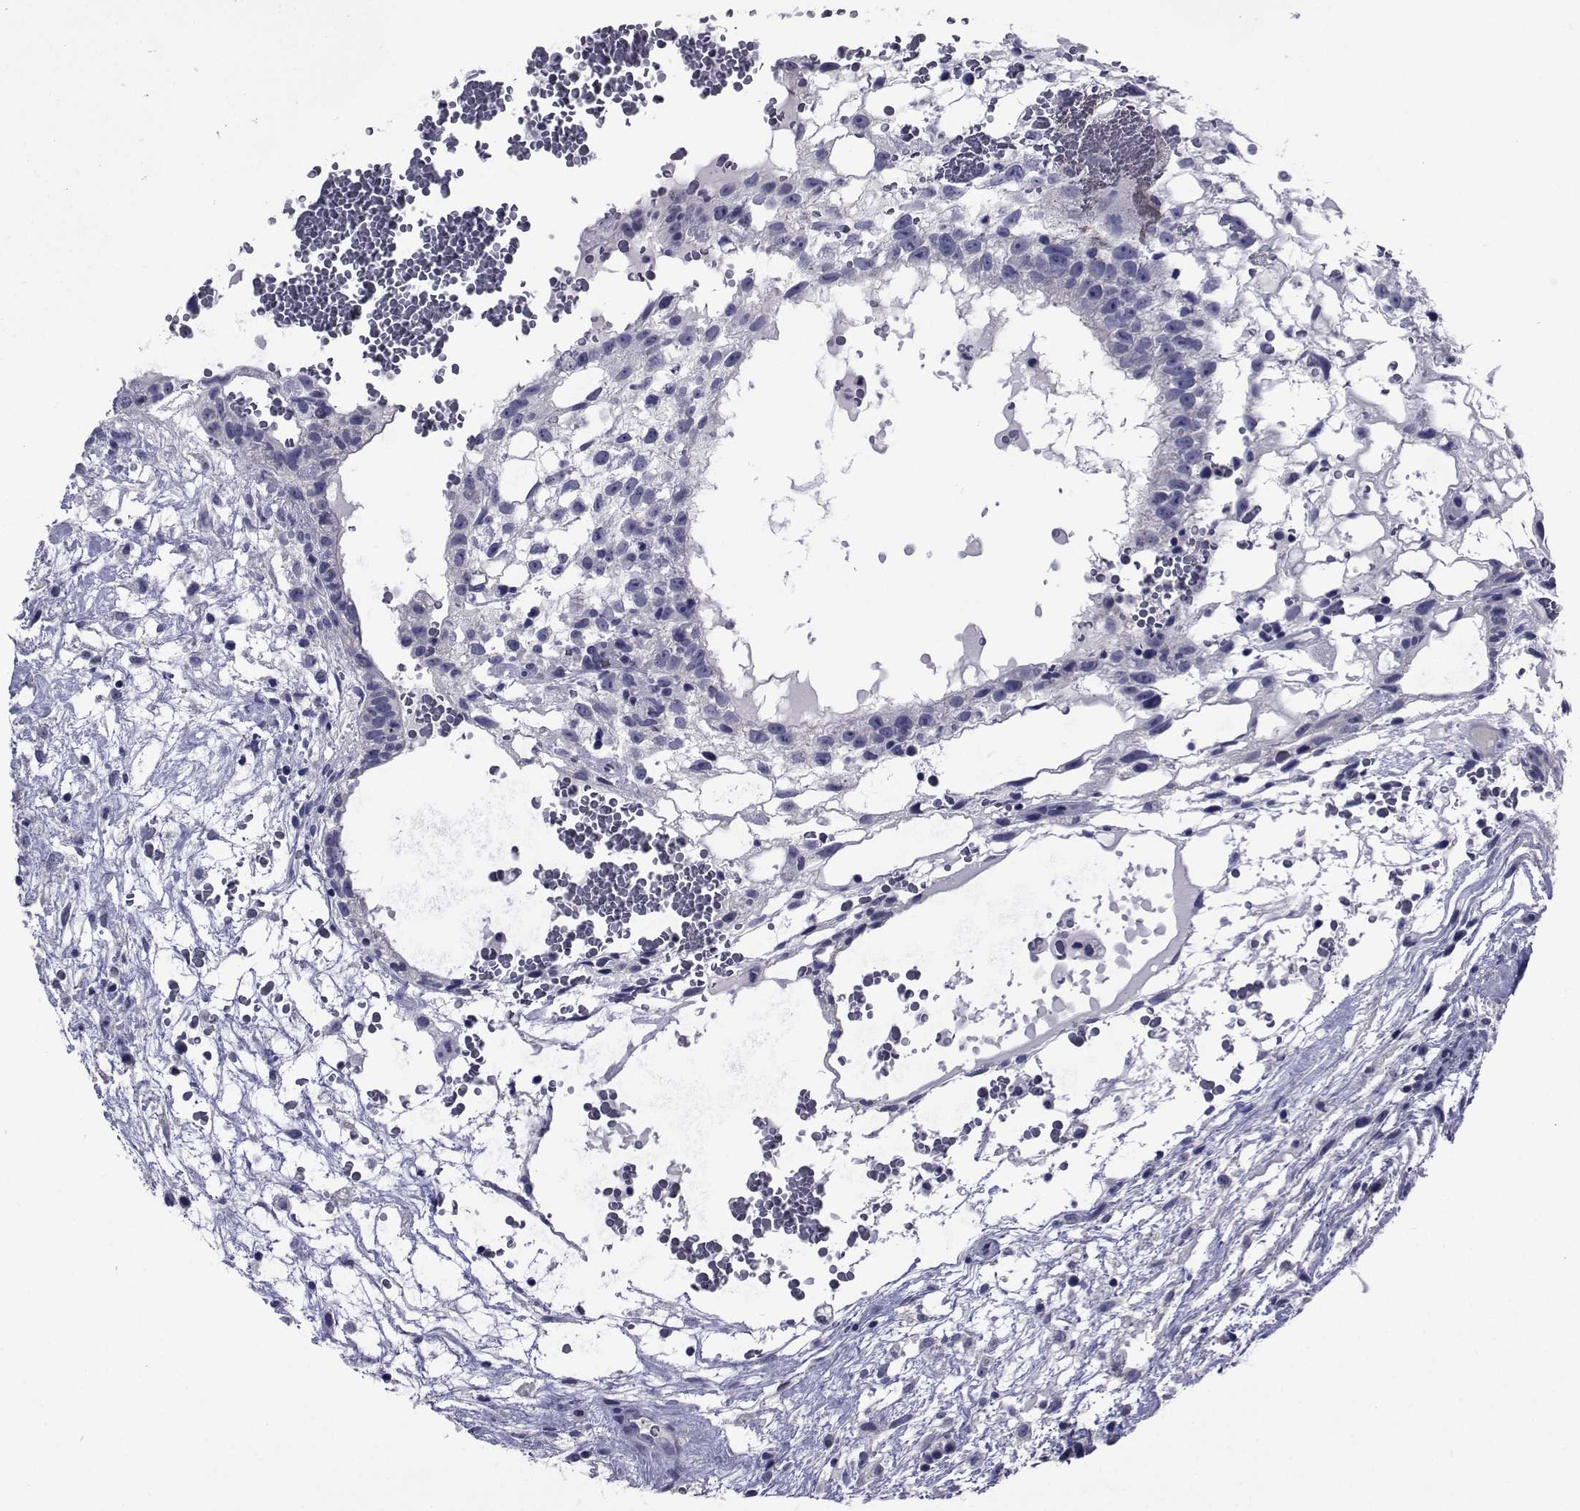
{"staining": {"intensity": "negative", "quantity": "none", "location": "none"}, "tissue": "testis cancer", "cell_type": "Tumor cells", "image_type": "cancer", "snomed": [{"axis": "morphology", "description": "Normal tissue, NOS"}, {"axis": "morphology", "description": "Carcinoma, Embryonal, NOS"}, {"axis": "topography", "description": "Testis"}], "caption": "The image demonstrates no significant expression in tumor cells of testis embryonal carcinoma.", "gene": "SEMA5B", "patient": {"sex": "male", "age": 32}}